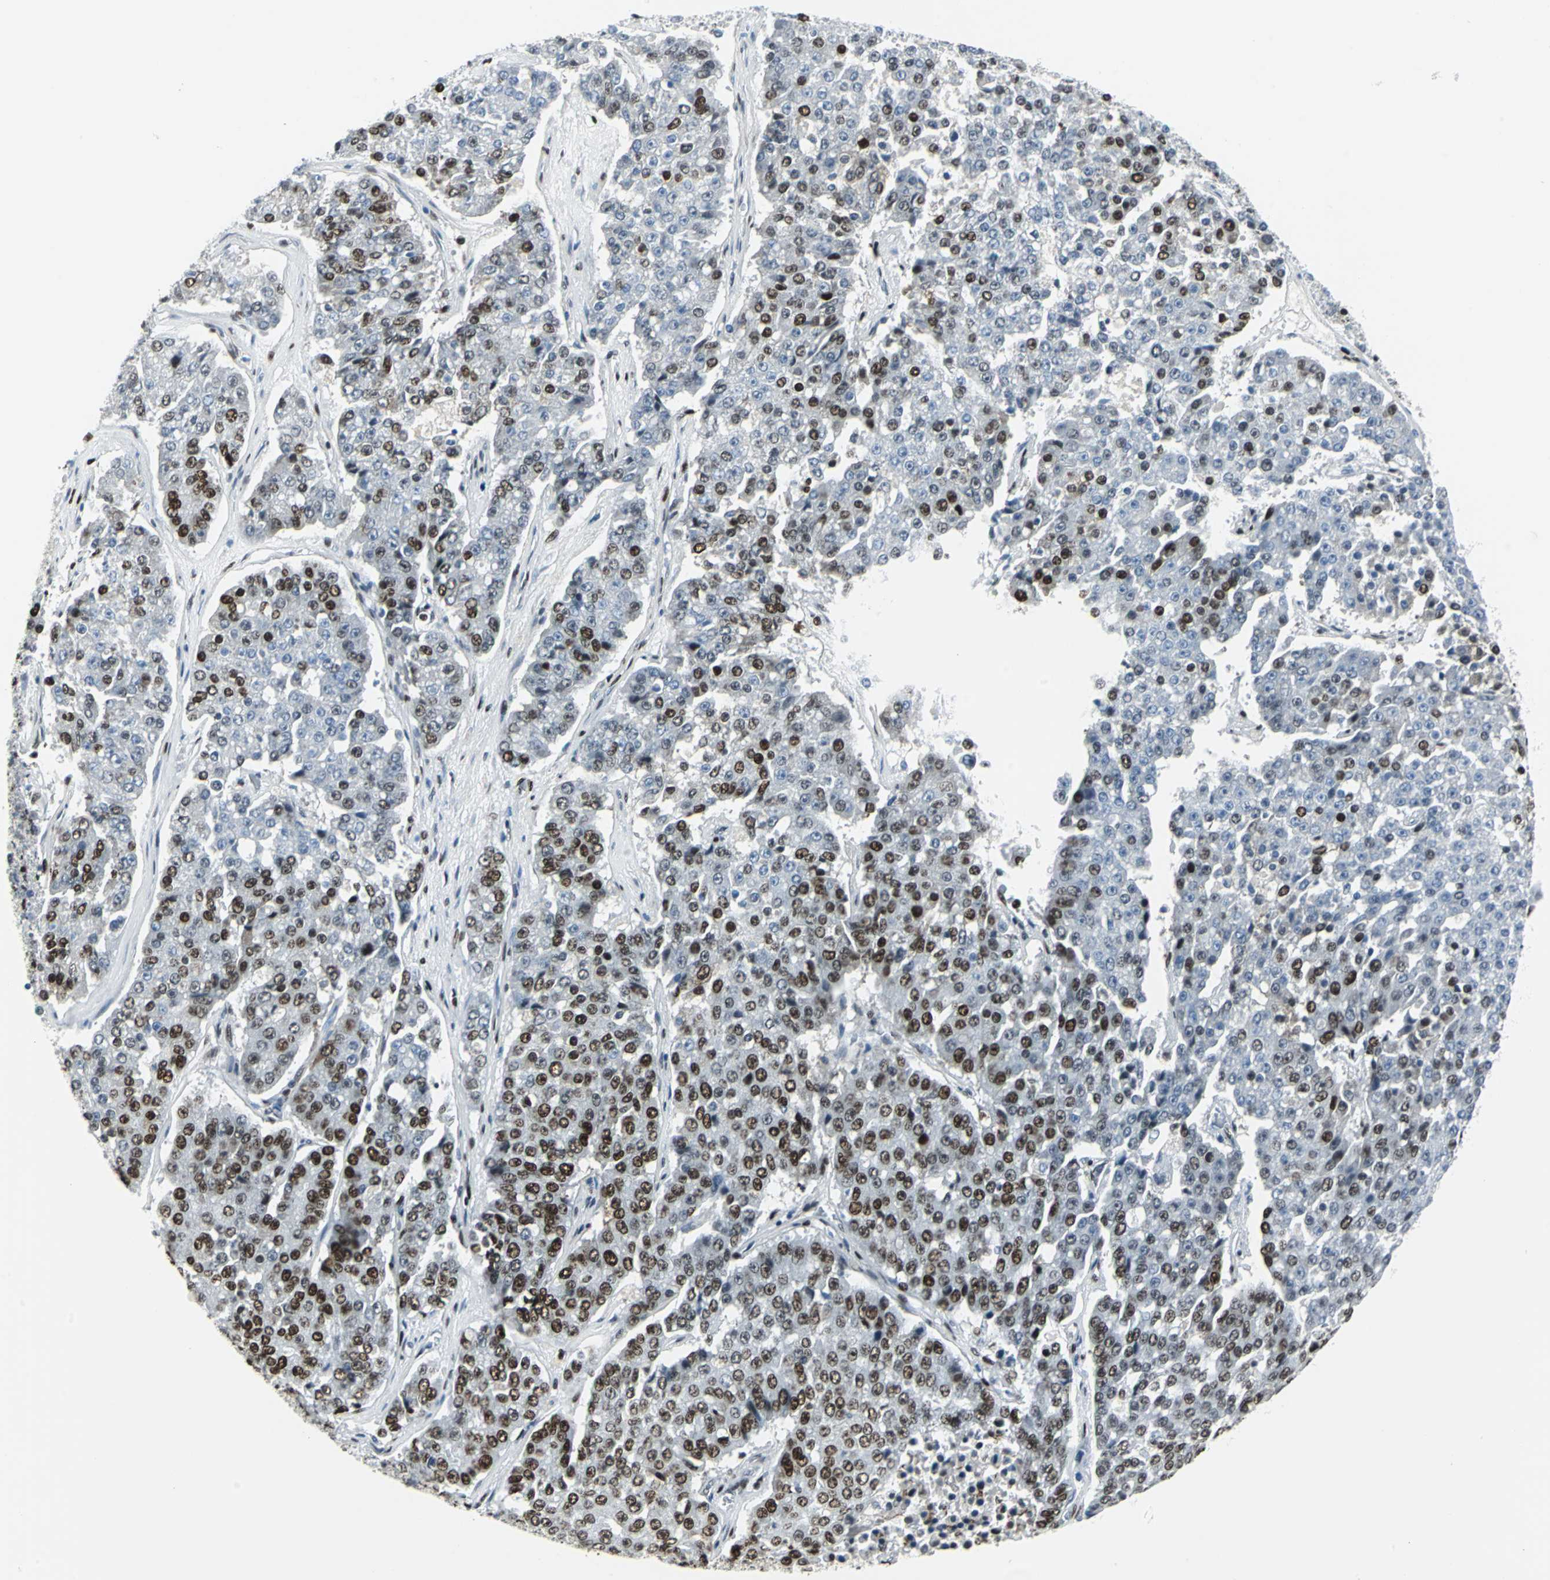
{"staining": {"intensity": "strong", "quantity": "25%-75%", "location": "nuclear"}, "tissue": "pancreatic cancer", "cell_type": "Tumor cells", "image_type": "cancer", "snomed": [{"axis": "morphology", "description": "Adenocarcinoma, NOS"}, {"axis": "topography", "description": "Pancreas"}], "caption": "Pancreatic adenocarcinoma stained with a protein marker demonstrates strong staining in tumor cells.", "gene": "HDAC2", "patient": {"sex": "male", "age": 50}}